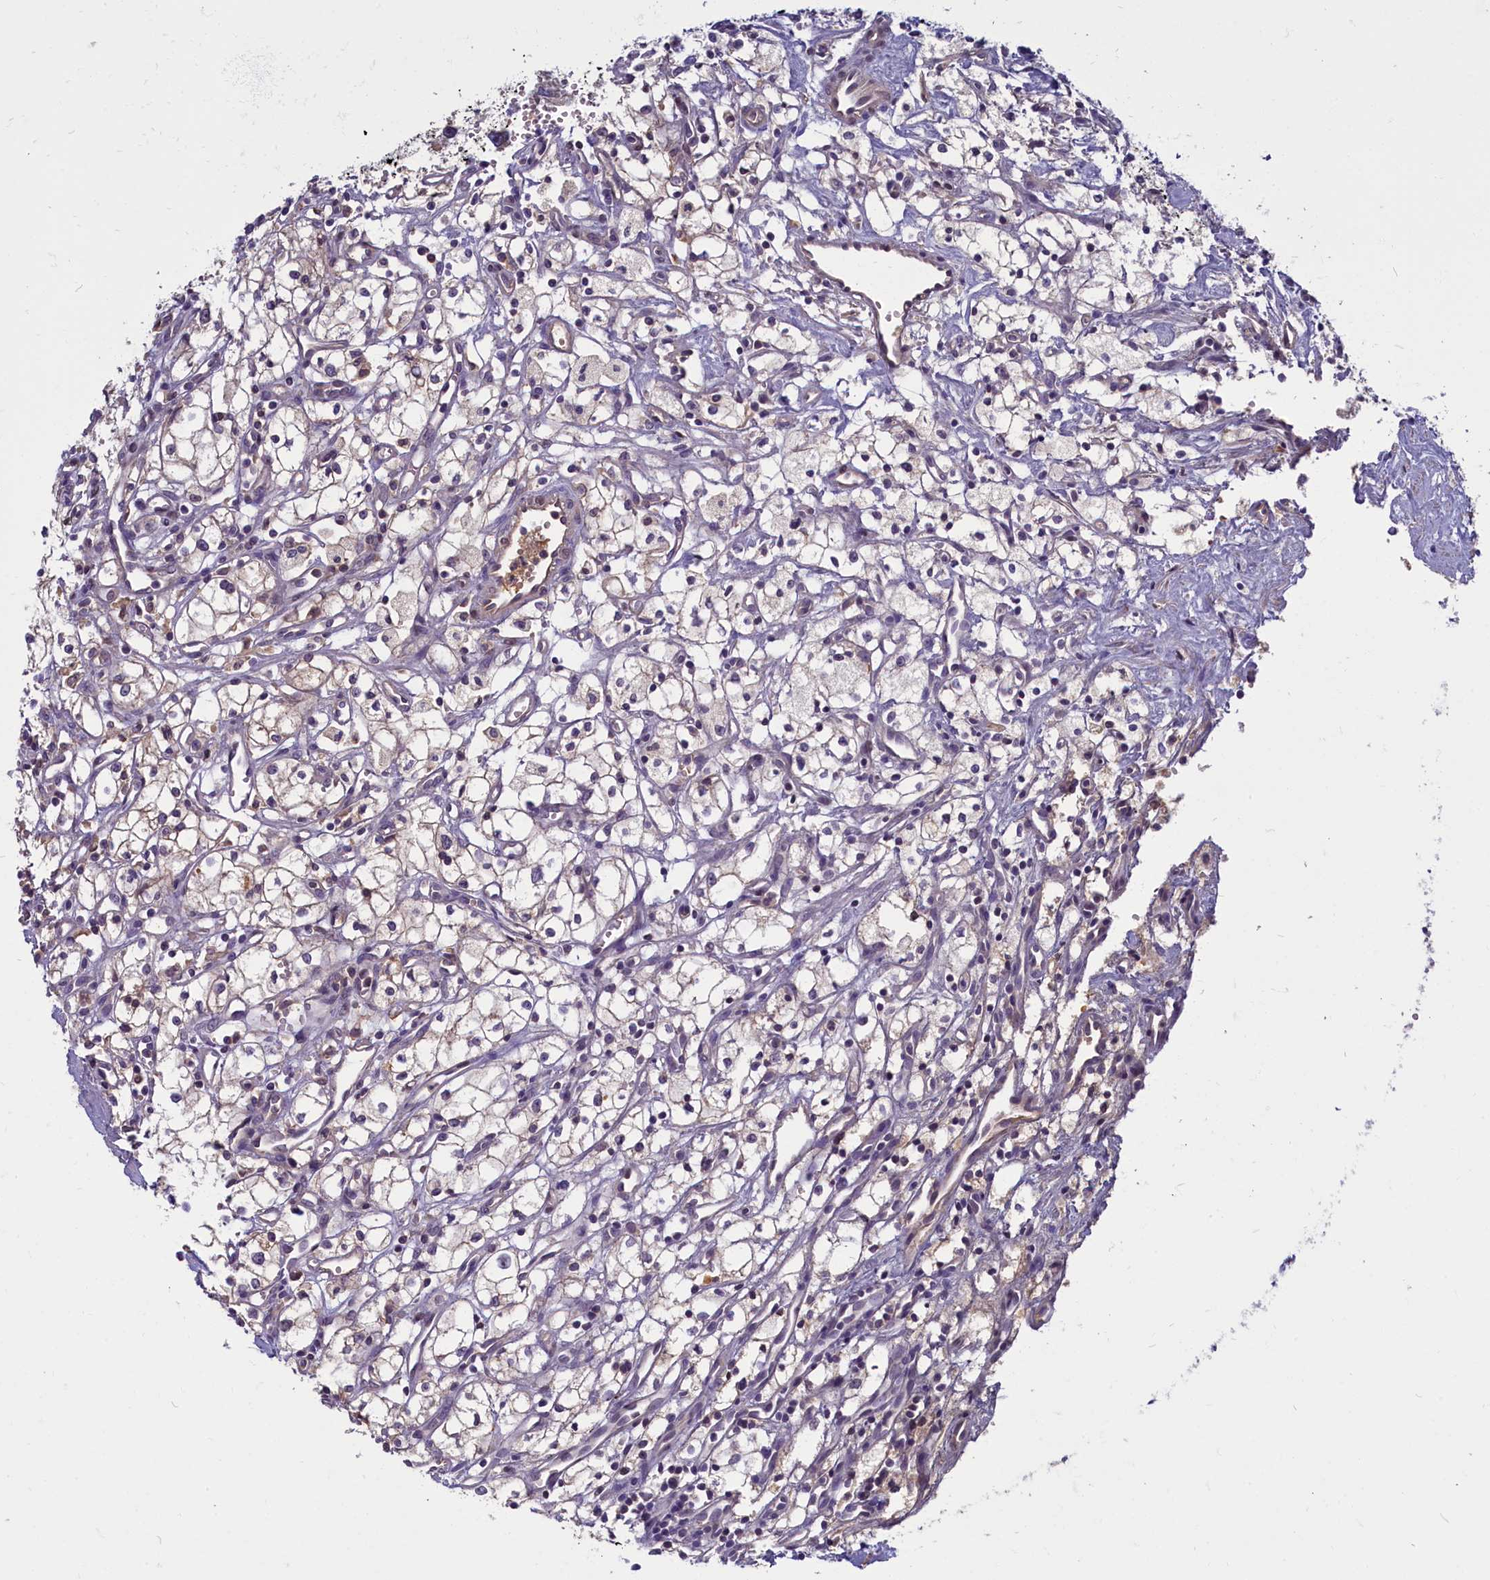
{"staining": {"intensity": "weak", "quantity": "<25%", "location": "cytoplasmic/membranous"}, "tissue": "renal cancer", "cell_type": "Tumor cells", "image_type": "cancer", "snomed": [{"axis": "morphology", "description": "Adenocarcinoma, NOS"}, {"axis": "topography", "description": "Kidney"}], "caption": "There is no significant positivity in tumor cells of renal adenocarcinoma.", "gene": "SV2C", "patient": {"sex": "male", "age": 59}}